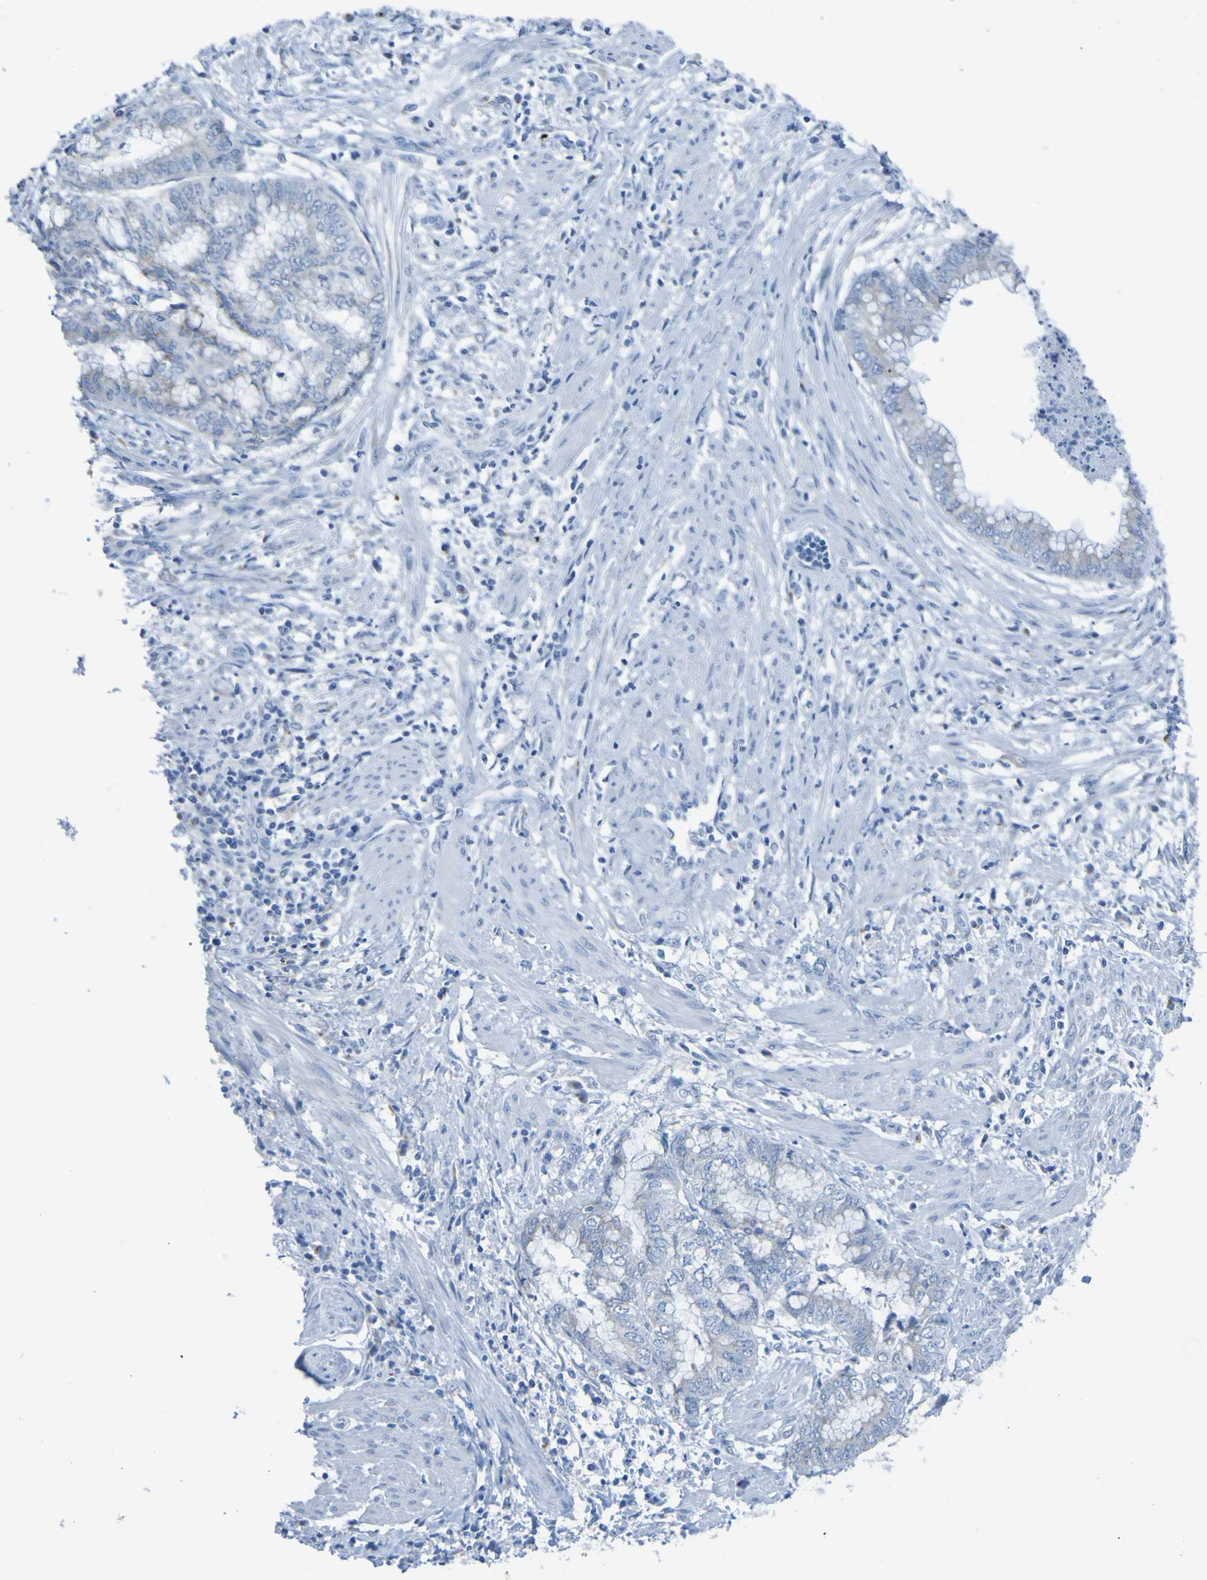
{"staining": {"intensity": "weak", "quantity": "<25%", "location": "cytoplasmic/membranous"}, "tissue": "endometrial cancer", "cell_type": "Tumor cells", "image_type": "cancer", "snomed": [{"axis": "morphology", "description": "Necrosis, NOS"}, {"axis": "morphology", "description": "Adenocarcinoma, NOS"}, {"axis": "topography", "description": "Endometrium"}], "caption": "The photomicrograph reveals no significant positivity in tumor cells of adenocarcinoma (endometrial).", "gene": "ACMSD", "patient": {"sex": "female", "age": 79}}